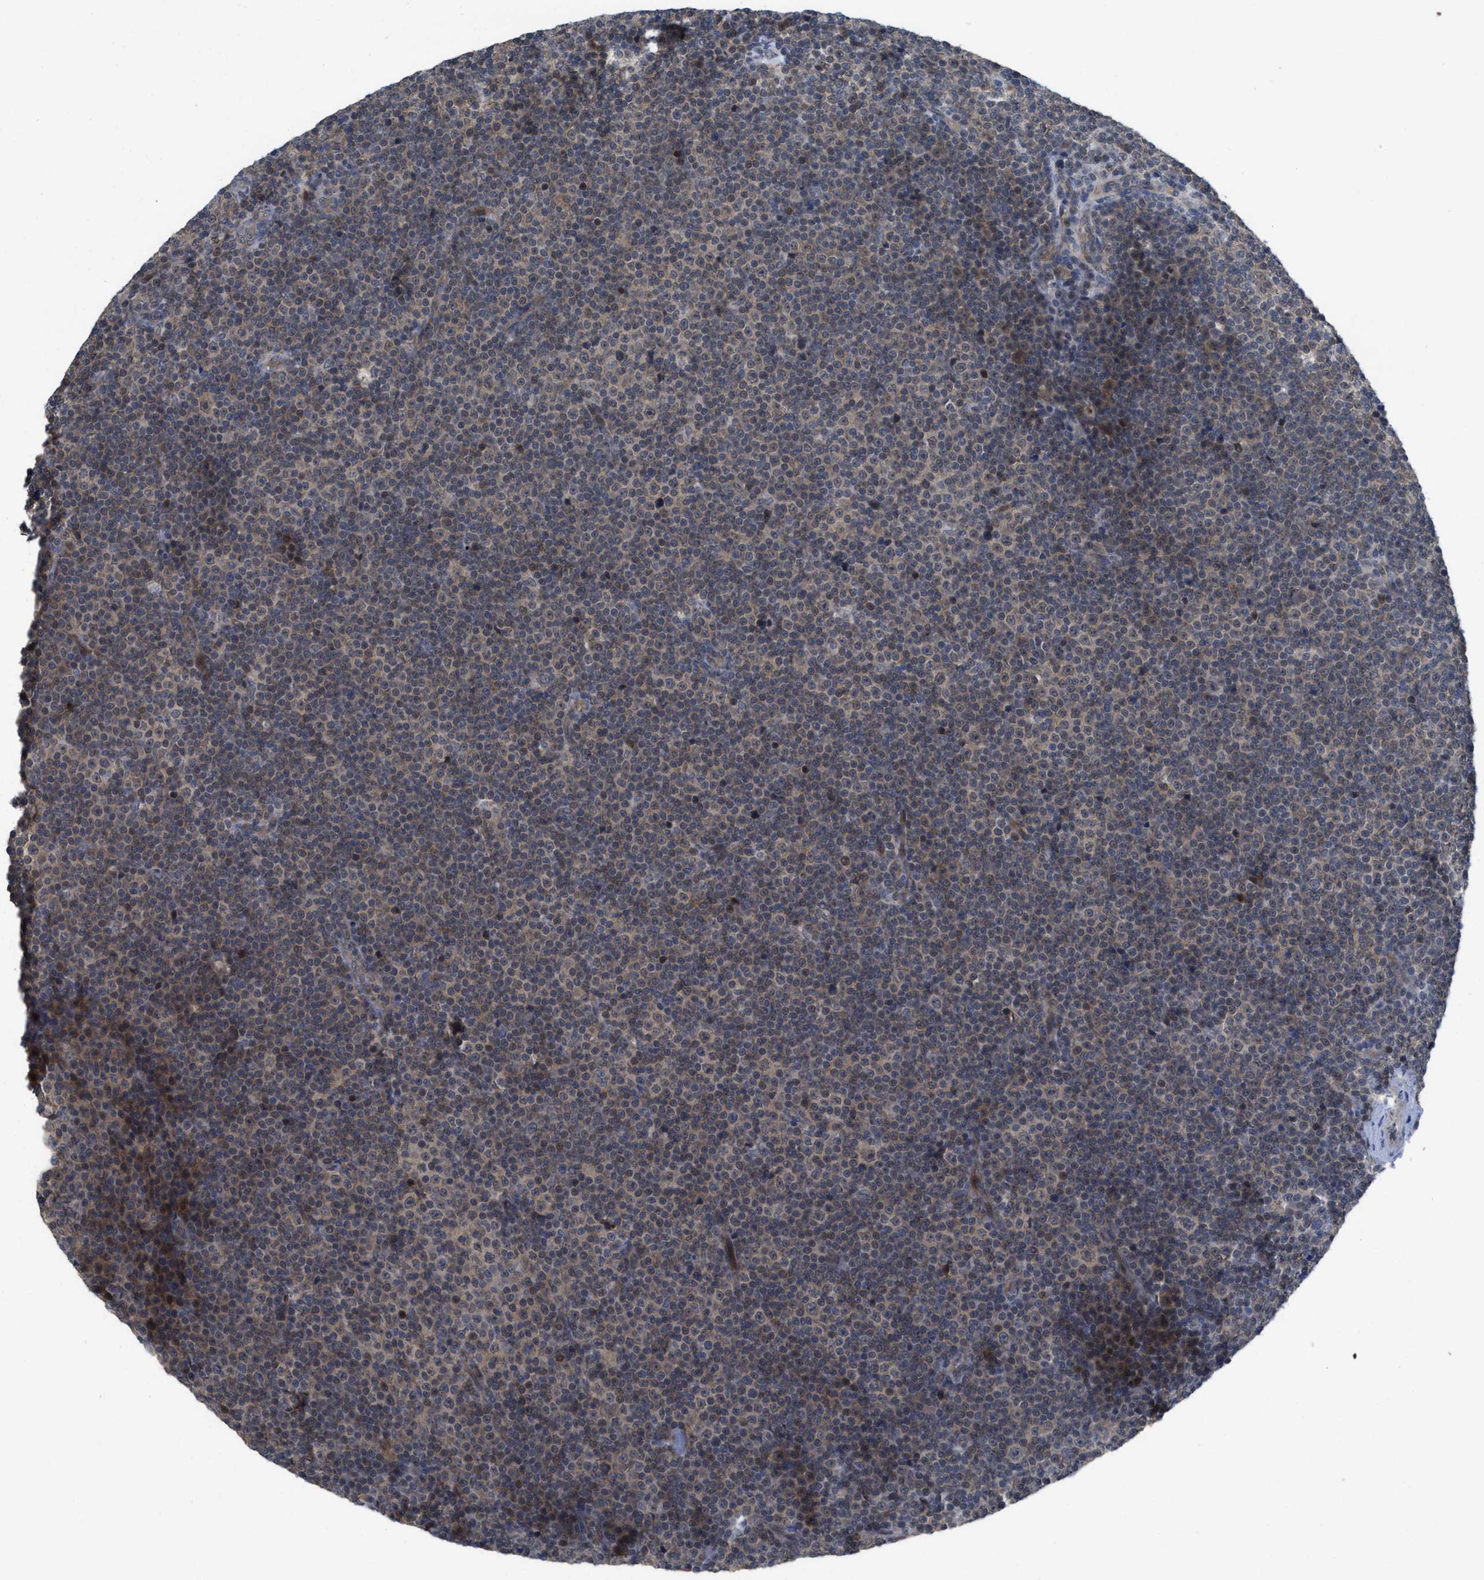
{"staining": {"intensity": "negative", "quantity": "none", "location": "none"}, "tissue": "lymphoma", "cell_type": "Tumor cells", "image_type": "cancer", "snomed": [{"axis": "morphology", "description": "Malignant lymphoma, non-Hodgkin's type, Low grade"}, {"axis": "topography", "description": "Lymph node"}], "caption": "Malignant lymphoma, non-Hodgkin's type (low-grade) was stained to show a protein in brown. There is no significant expression in tumor cells.", "gene": "LDAF1", "patient": {"sex": "female", "age": 67}}